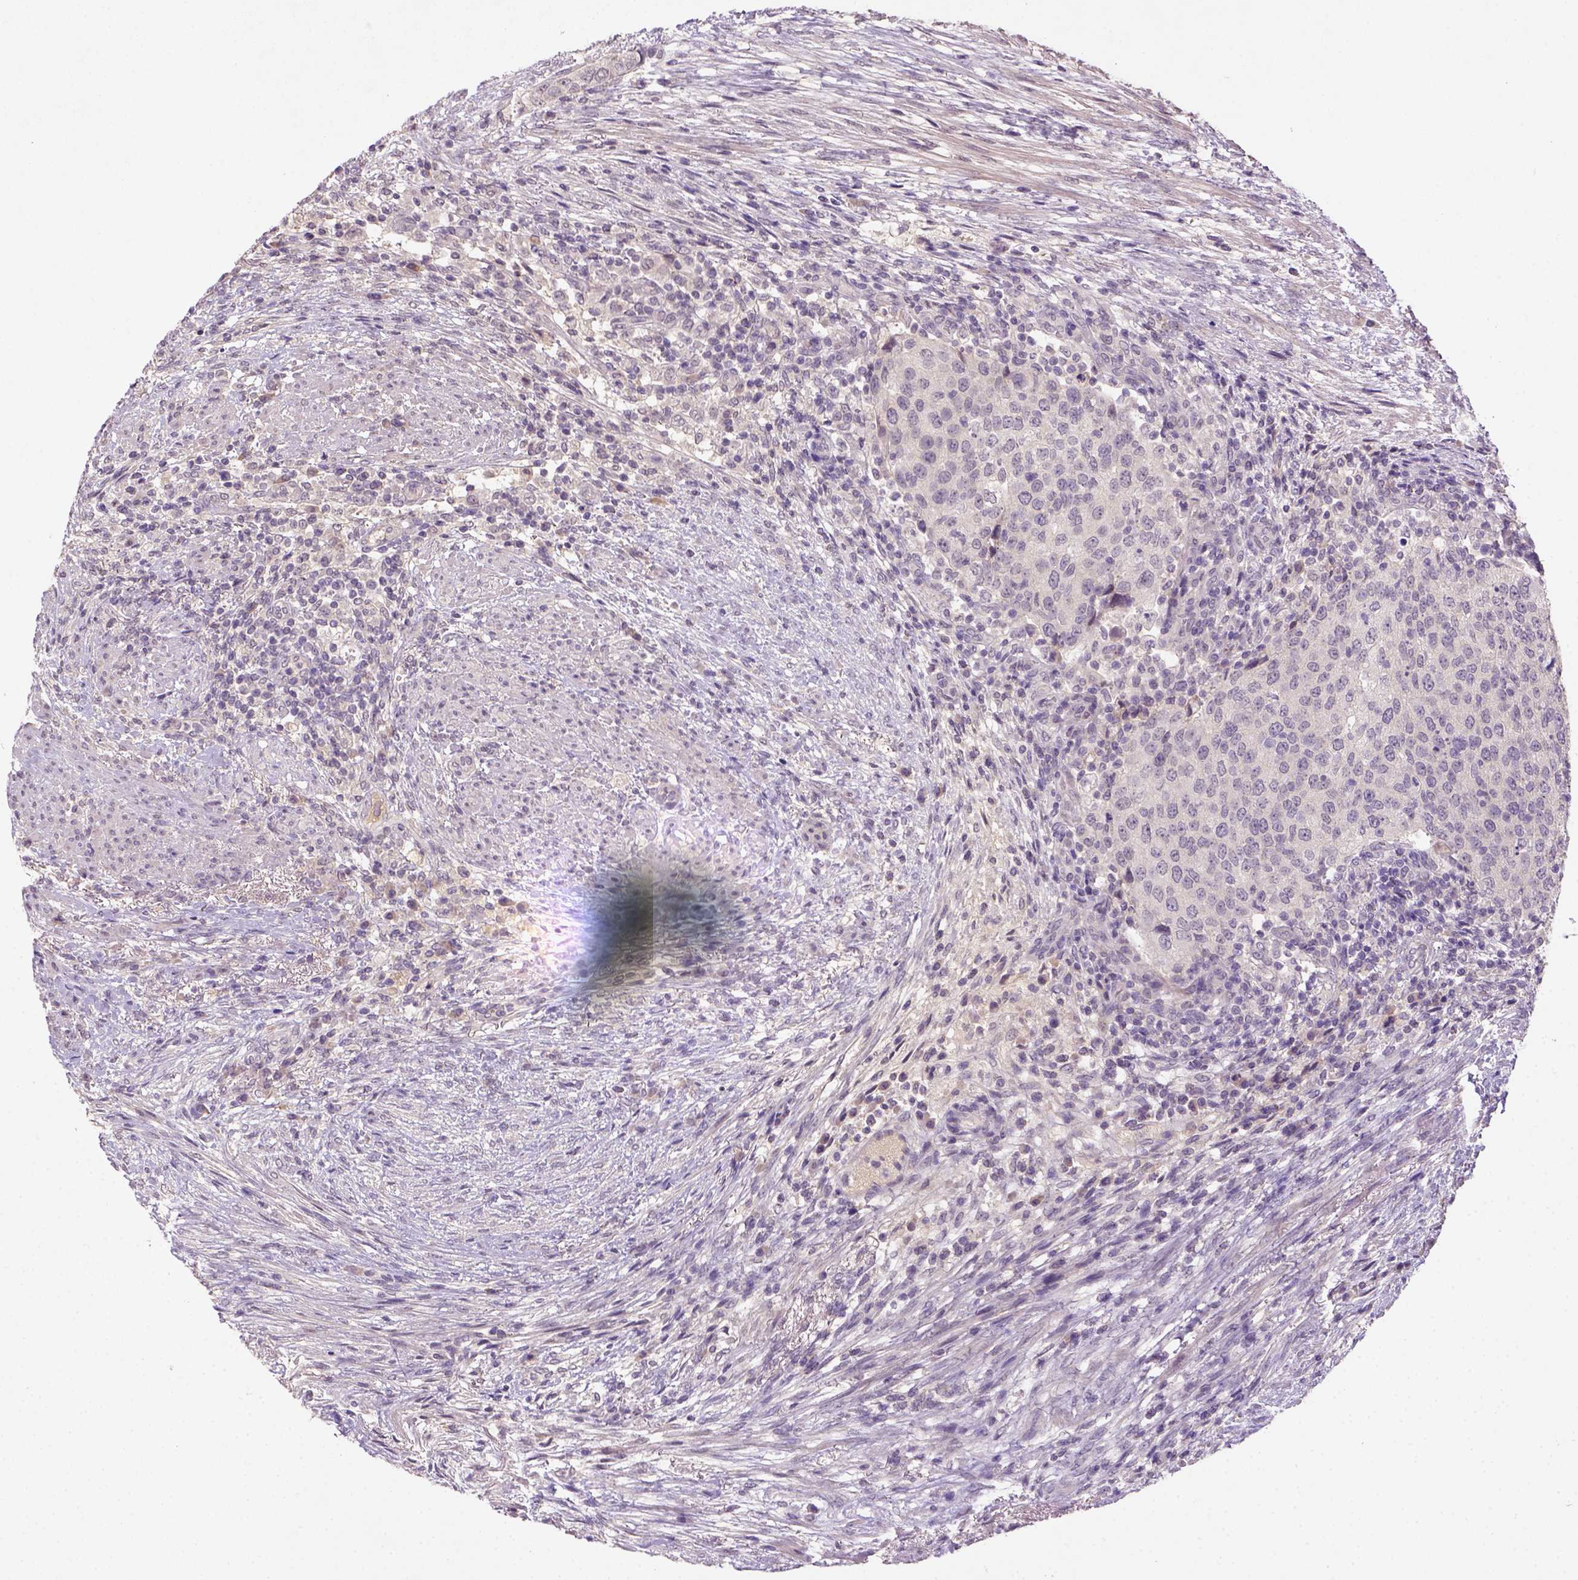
{"staining": {"intensity": "negative", "quantity": "none", "location": "none"}, "tissue": "urothelial cancer", "cell_type": "Tumor cells", "image_type": "cancer", "snomed": [{"axis": "morphology", "description": "Urothelial carcinoma, High grade"}, {"axis": "topography", "description": "Urinary bladder"}], "caption": "The photomicrograph demonstrates no significant expression in tumor cells of urothelial cancer. (Brightfield microscopy of DAB IHC at high magnification).", "gene": "NLGN2", "patient": {"sex": "female", "age": 78}}